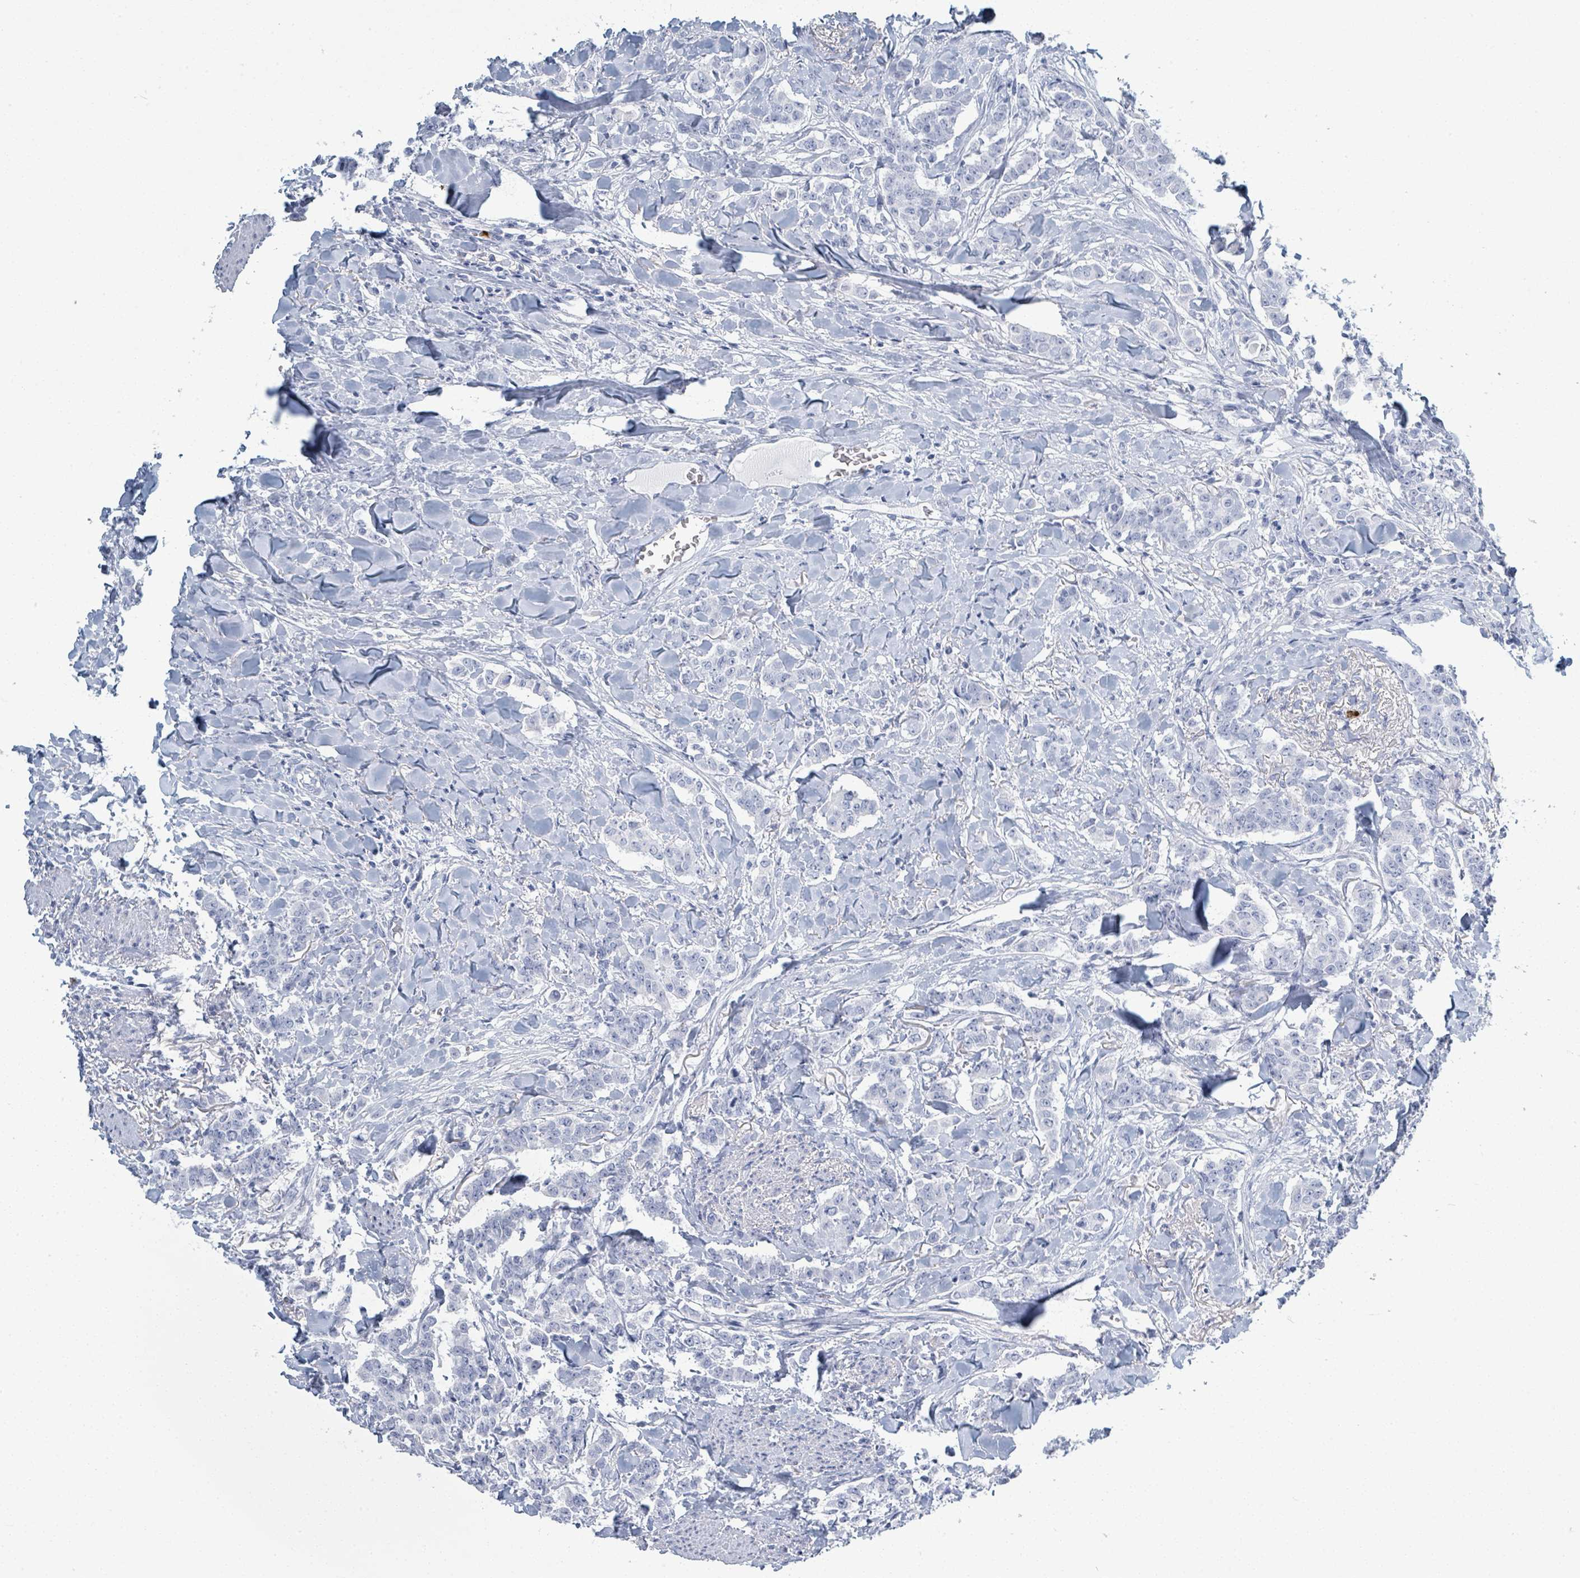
{"staining": {"intensity": "negative", "quantity": "none", "location": "none"}, "tissue": "breast cancer", "cell_type": "Tumor cells", "image_type": "cancer", "snomed": [{"axis": "morphology", "description": "Duct carcinoma"}, {"axis": "topography", "description": "Breast"}], "caption": "Immunohistochemistry (IHC) image of human breast invasive ductal carcinoma stained for a protein (brown), which shows no expression in tumor cells.", "gene": "DEFA4", "patient": {"sex": "female", "age": 40}}